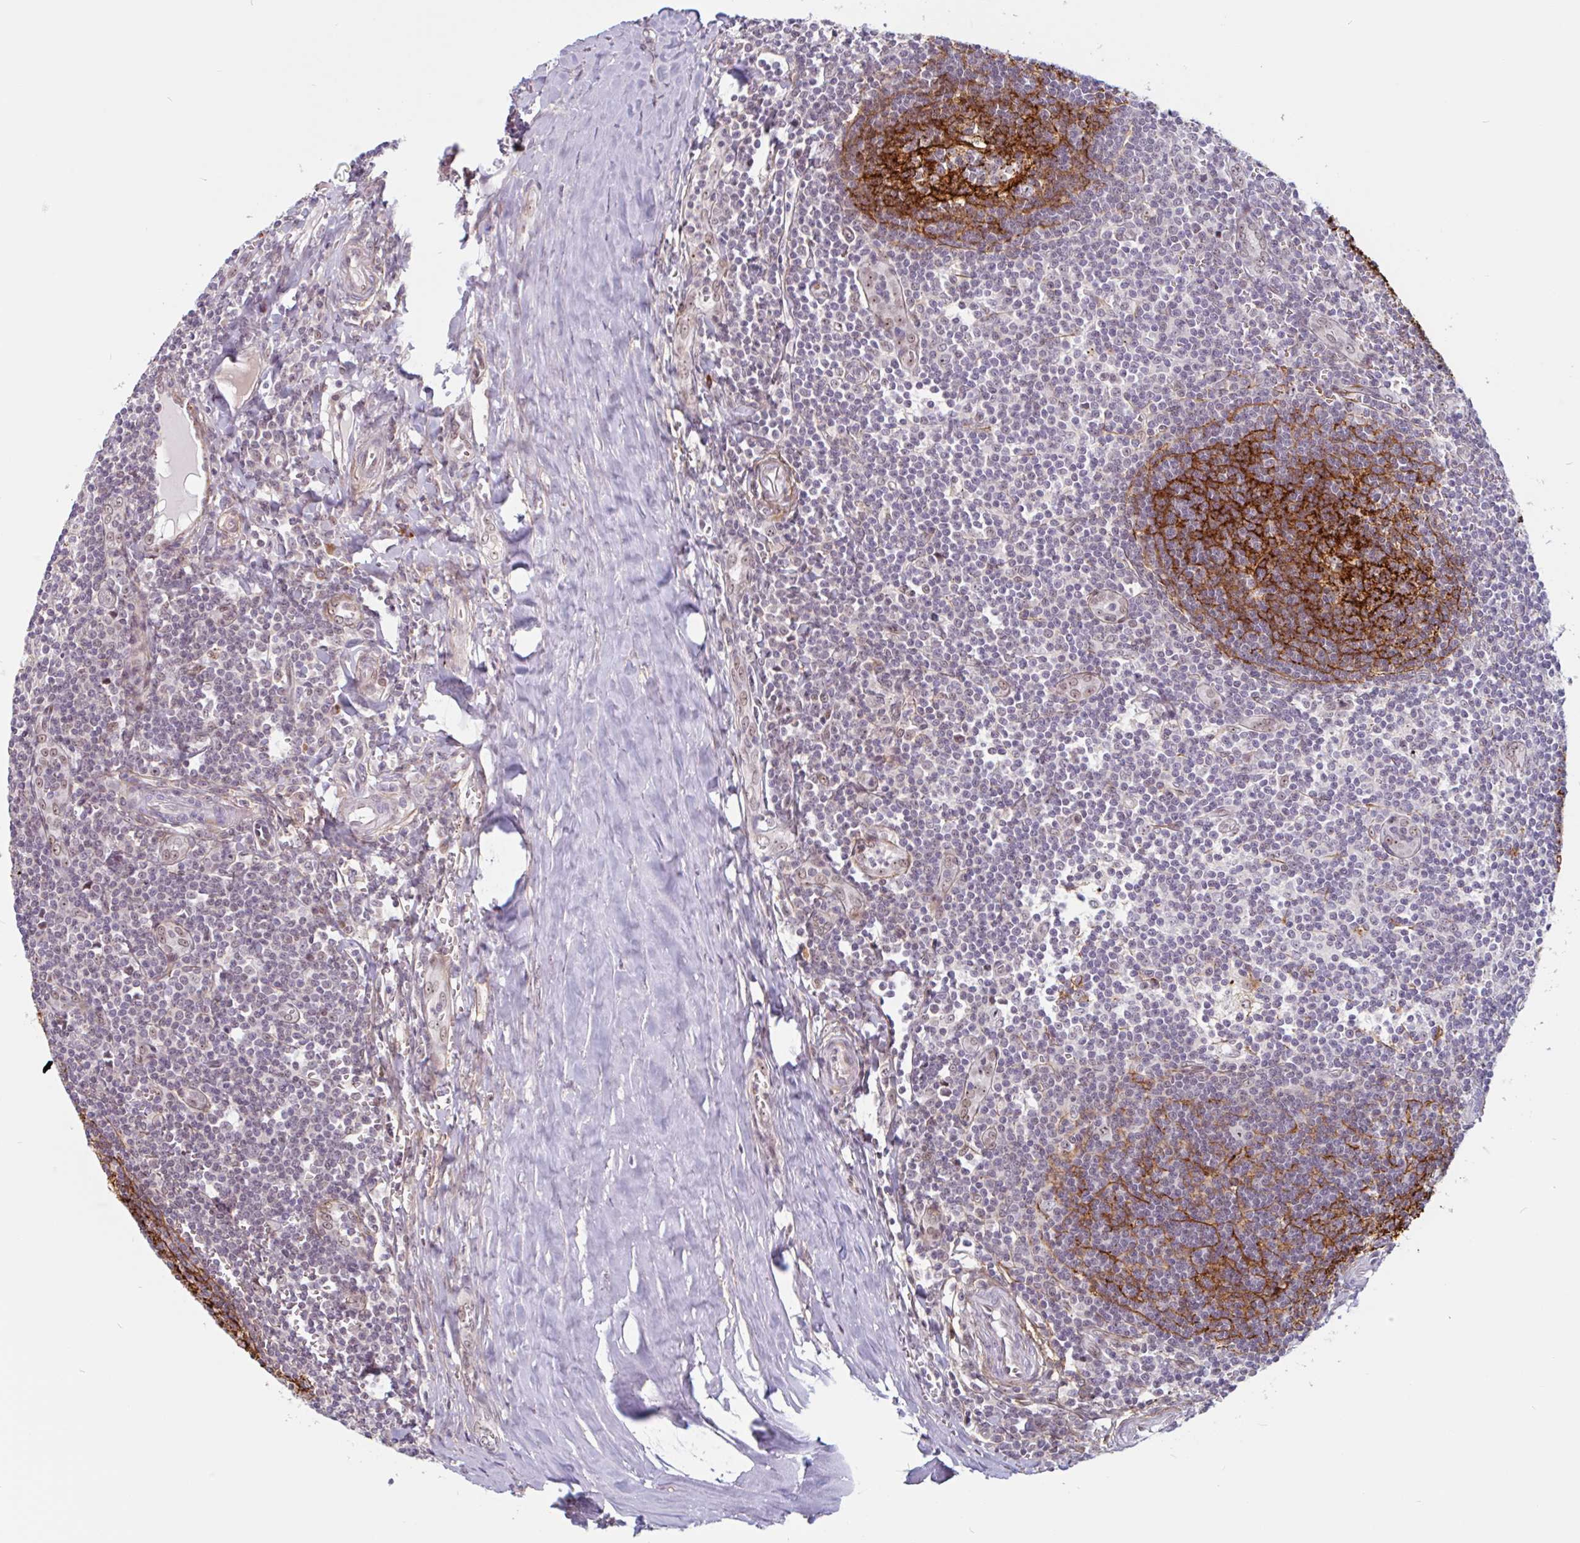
{"staining": {"intensity": "strong", "quantity": "25%-75%", "location": "cytoplasmic/membranous"}, "tissue": "tonsil", "cell_type": "Germinal center cells", "image_type": "normal", "snomed": [{"axis": "morphology", "description": "Normal tissue, NOS"}, {"axis": "topography", "description": "Tonsil"}], "caption": "An immunohistochemistry image of unremarkable tissue is shown. Protein staining in brown highlights strong cytoplasmic/membranous positivity in tonsil within germinal center cells. (DAB (3,3'-diaminobenzidine) IHC with brightfield microscopy, high magnification).", "gene": "TMEM119", "patient": {"sex": "male", "age": 27}}